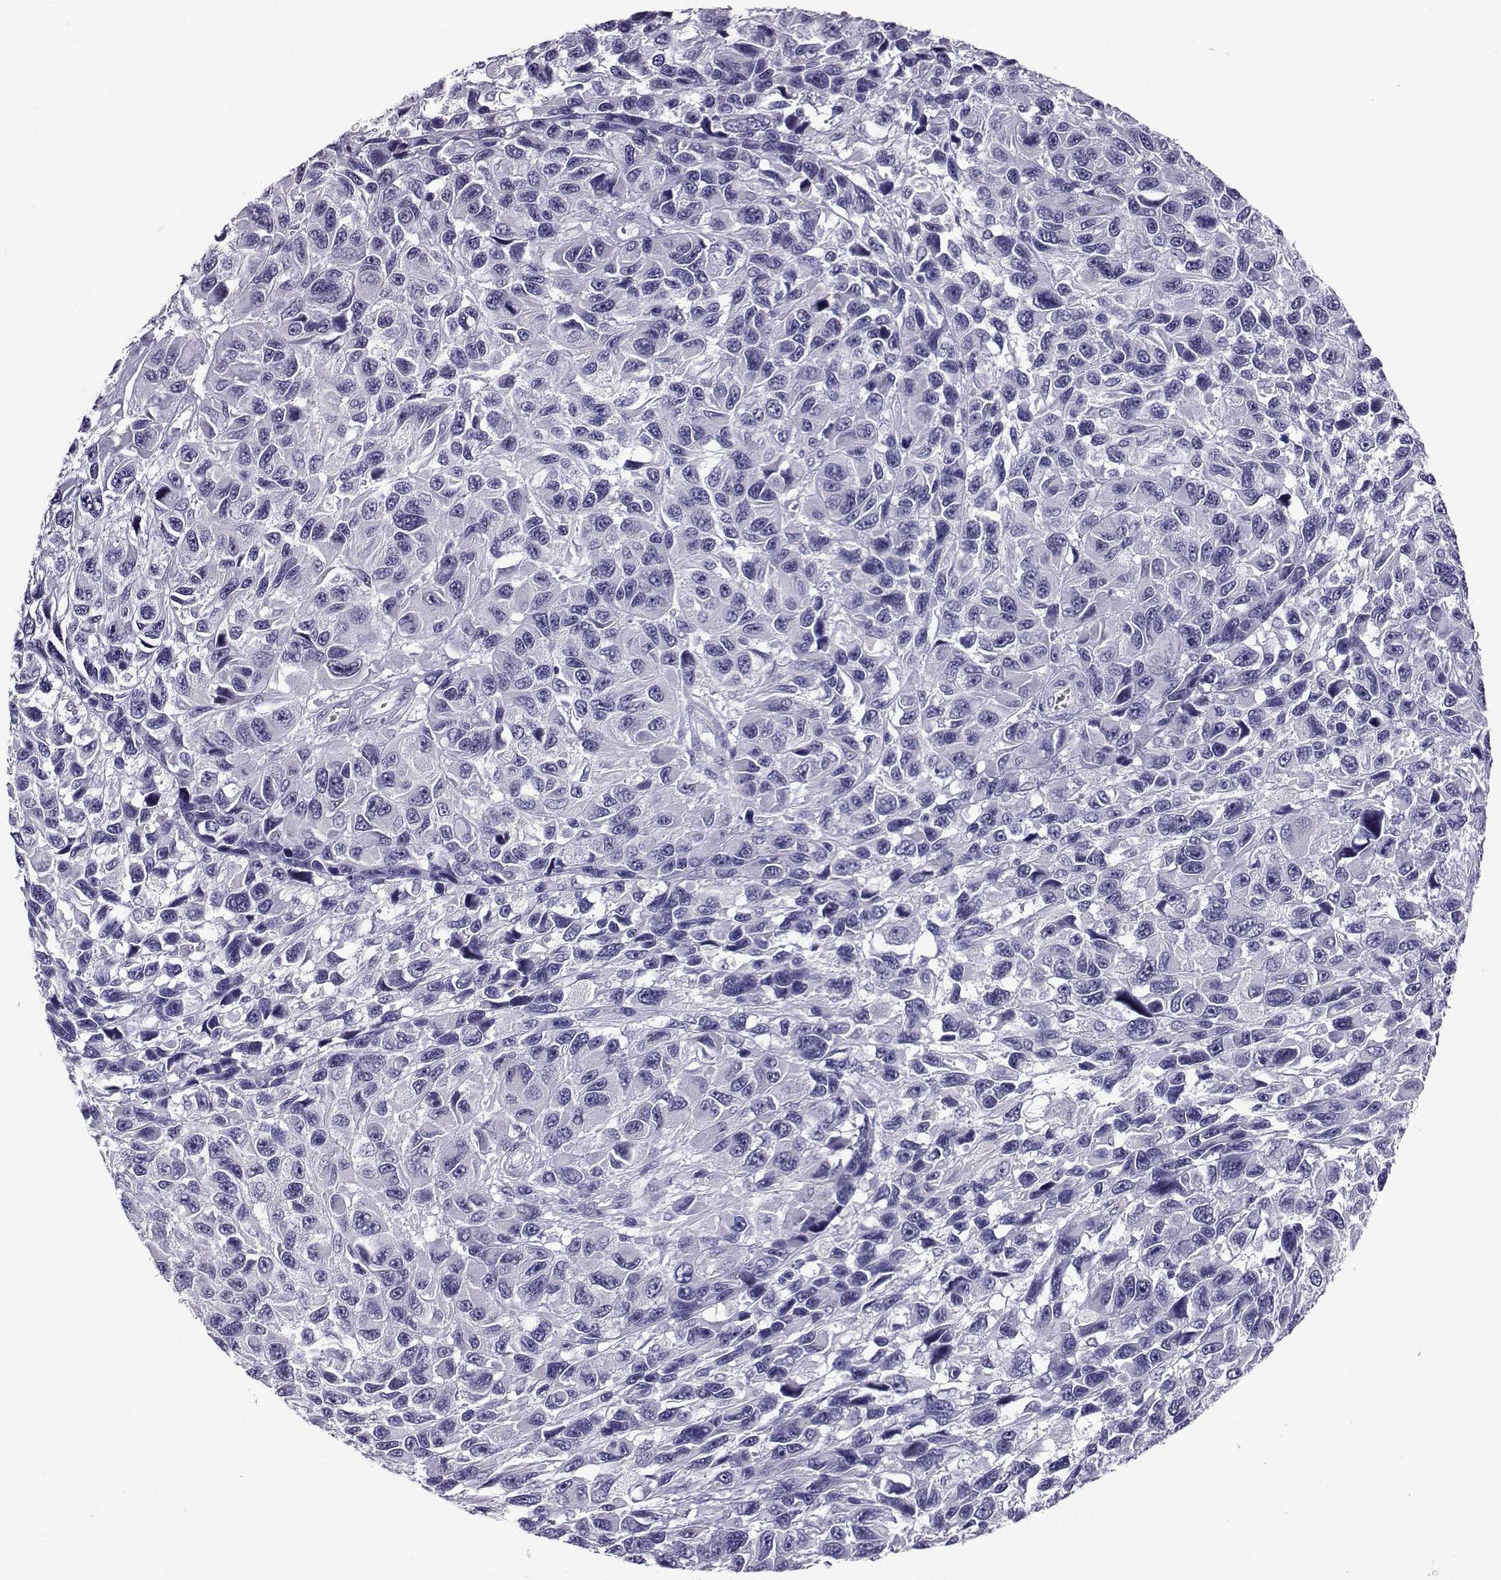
{"staining": {"intensity": "negative", "quantity": "none", "location": "none"}, "tissue": "melanoma", "cell_type": "Tumor cells", "image_type": "cancer", "snomed": [{"axis": "morphology", "description": "Malignant melanoma, NOS"}, {"axis": "topography", "description": "Skin"}], "caption": "Tumor cells are negative for protein expression in human melanoma.", "gene": "LRFN2", "patient": {"sex": "male", "age": 53}}